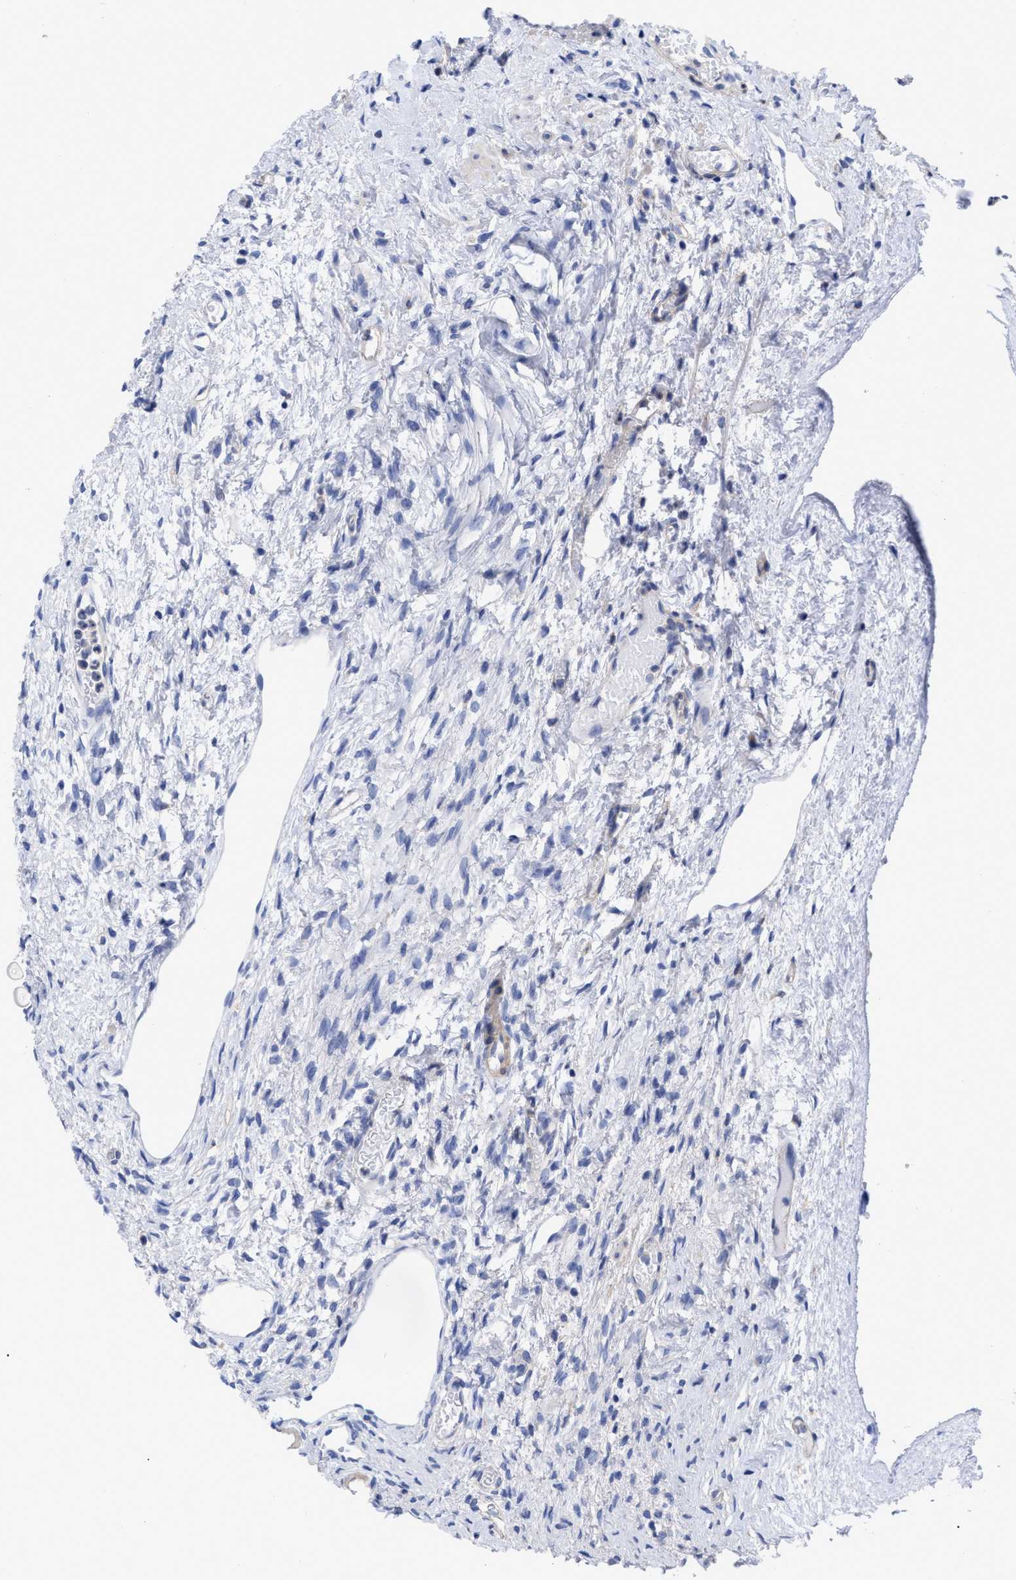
{"staining": {"intensity": "moderate", "quantity": ">75%", "location": "cytoplasmic/membranous"}, "tissue": "ovary", "cell_type": "Follicle cells", "image_type": "normal", "snomed": [{"axis": "morphology", "description": "Normal tissue, NOS"}, {"axis": "topography", "description": "Ovary"}], "caption": "Protein staining of benign ovary demonstrates moderate cytoplasmic/membranous expression in about >75% of follicle cells.", "gene": "IRAG2", "patient": {"sex": "female", "age": 33}}